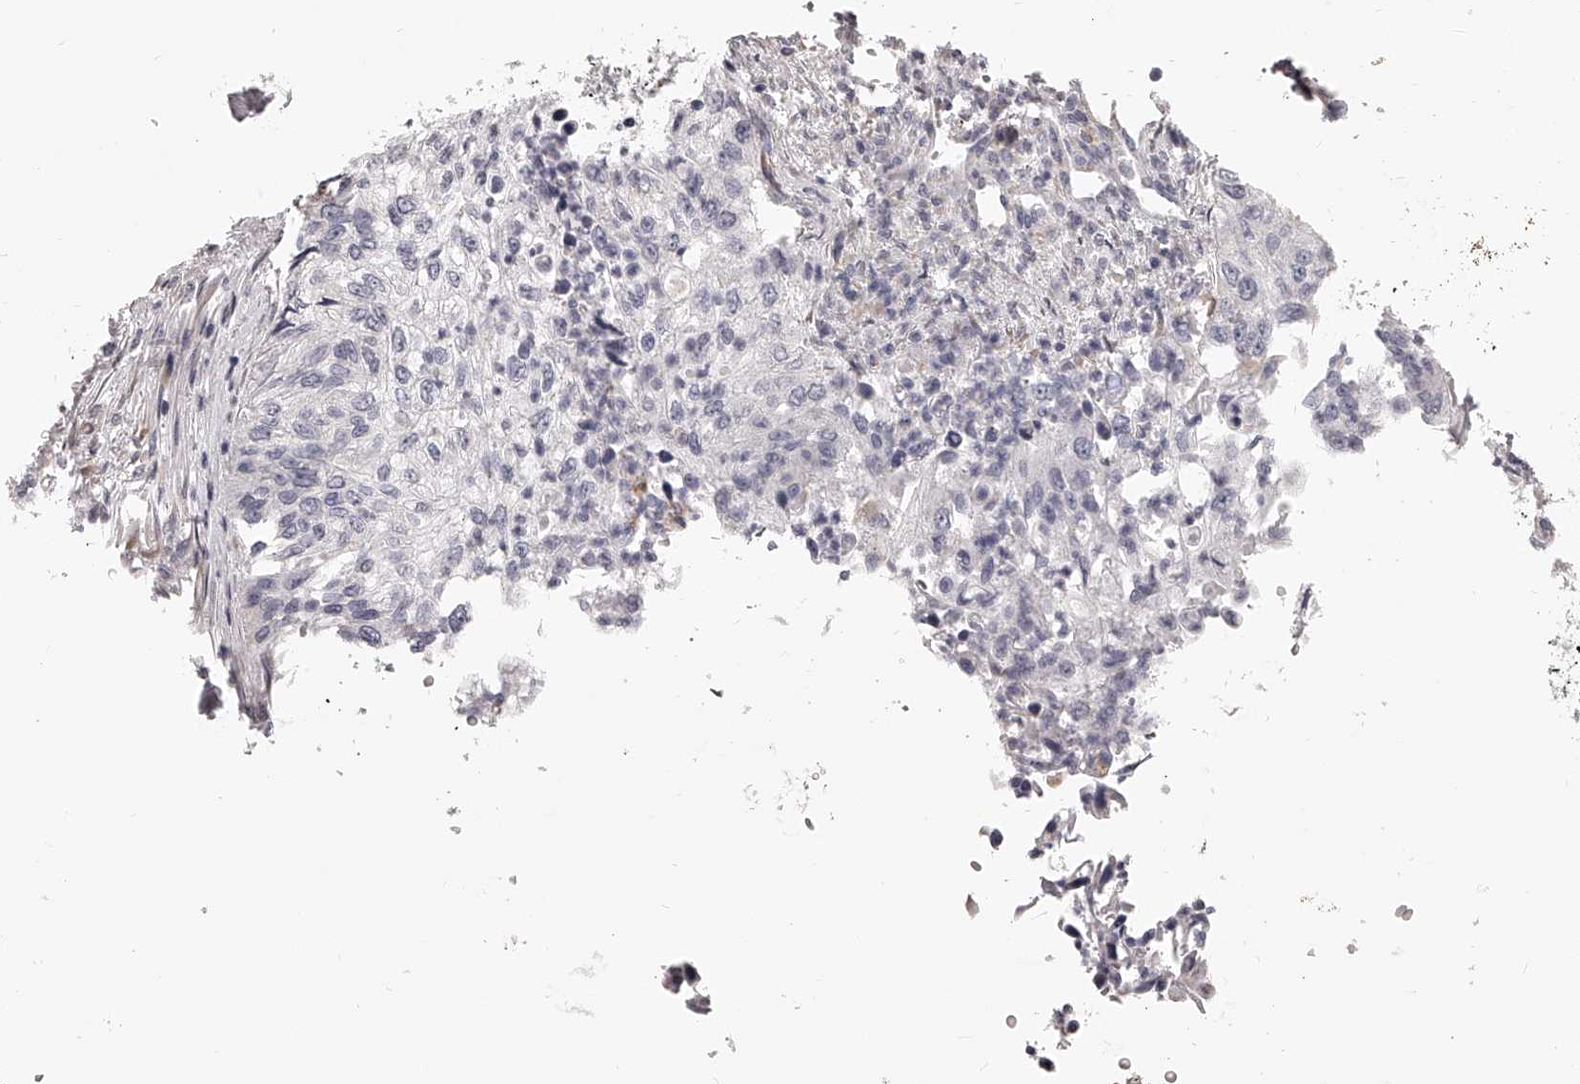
{"staining": {"intensity": "negative", "quantity": "none", "location": "none"}, "tissue": "urothelial cancer", "cell_type": "Tumor cells", "image_type": "cancer", "snomed": [{"axis": "morphology", "description": "Urothelial carcinoma, High grade"}, {"axis": "topography", "description": "Urinary bladder"}], "caption": "Tumor cells are negative for protein expression in human urothelial carcinoma (high-grade).", "gene": "DMRT1", "patient": {"sex": "female", "age": 60}}